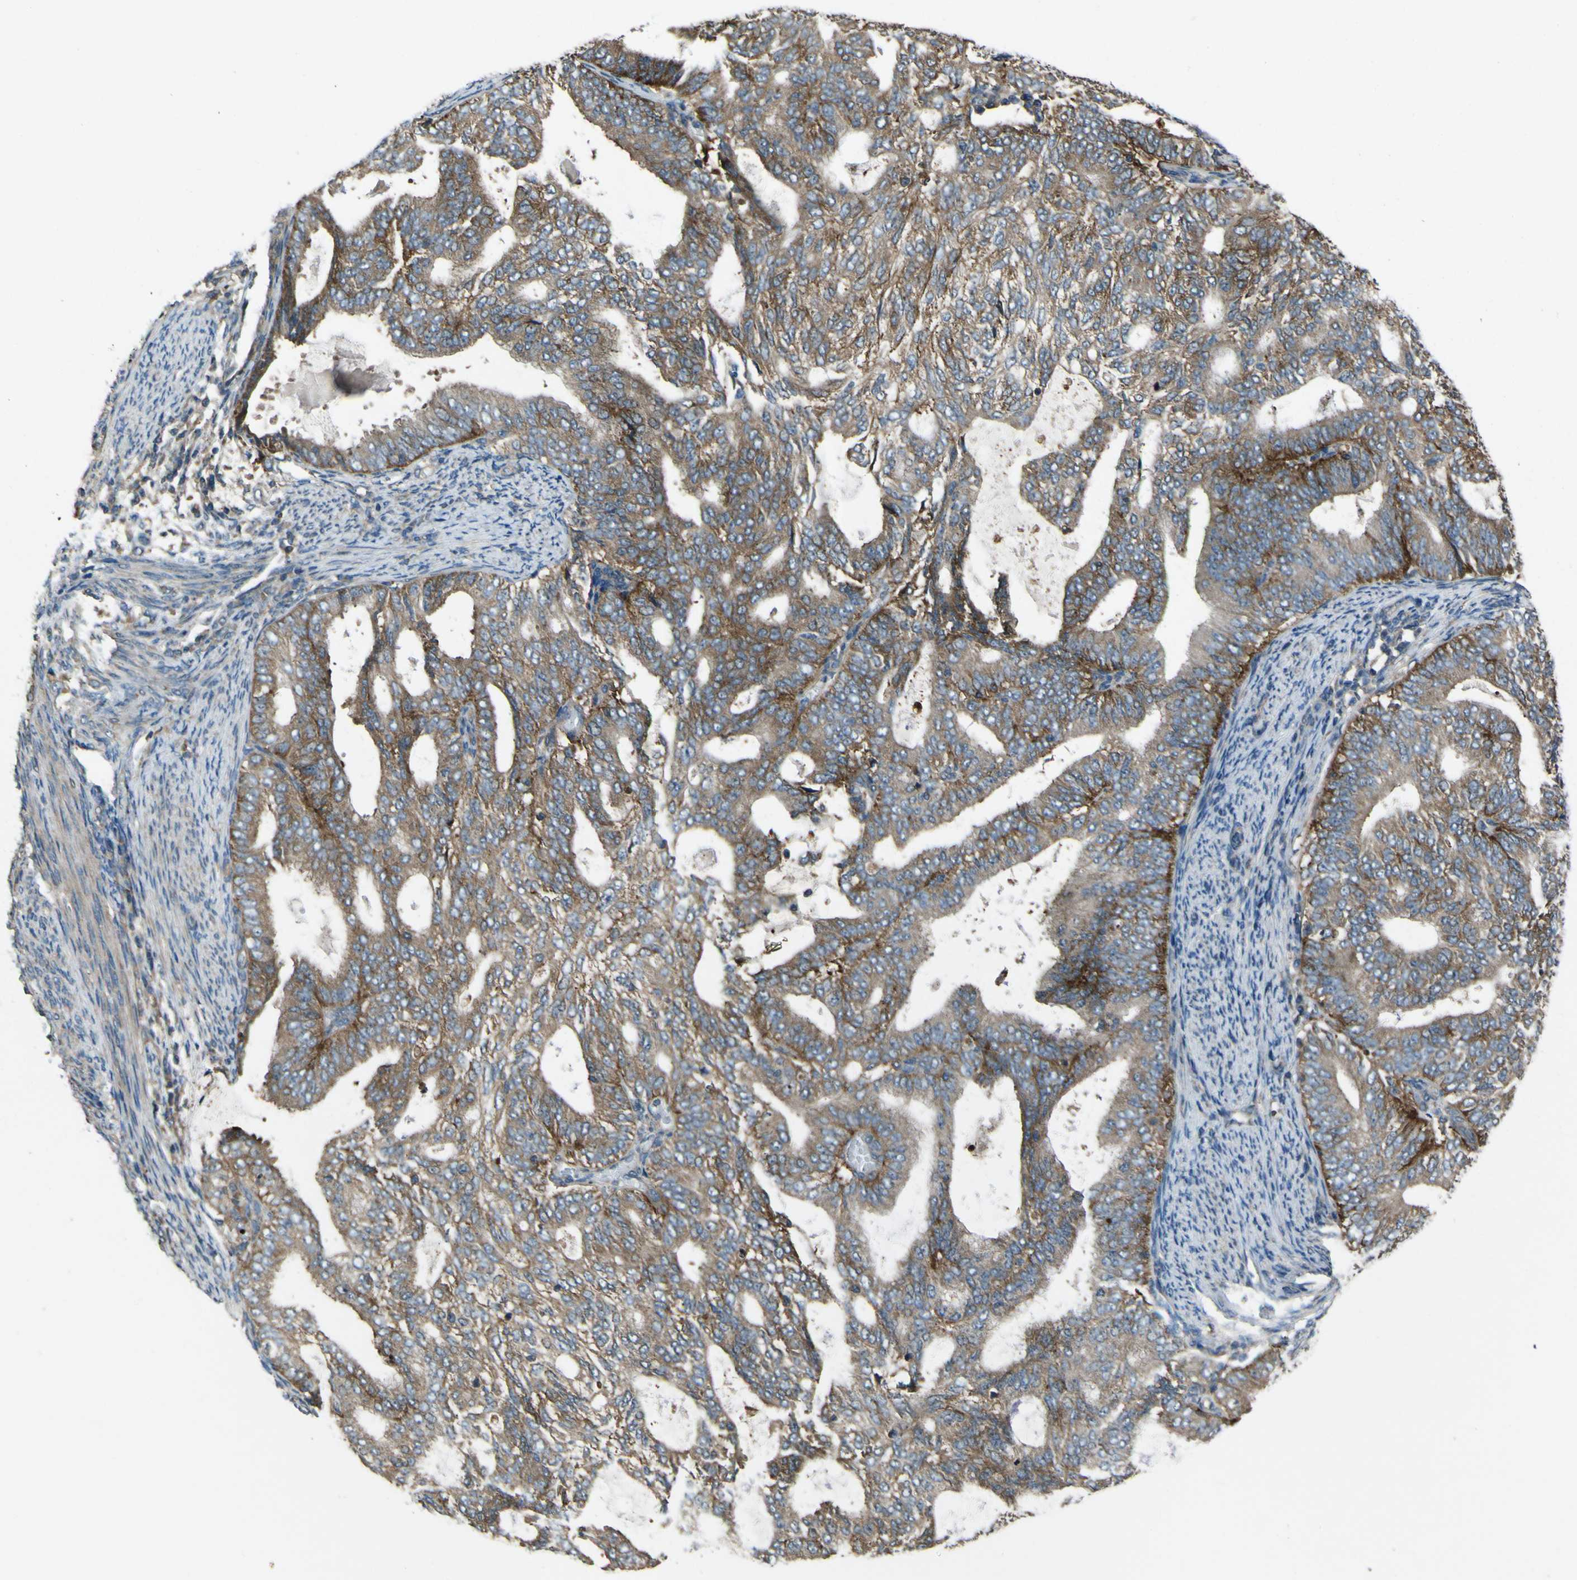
{"staining": {"intensity": "moderate", "quantity": ">75%", "location": "cytoplasmic/membranous"}, "tissue": "endometrial cancer", "cell_type": "Tumor cells", "image_type": "cancer", "snomed": [{"axis": "morphology", "description": "Adenocarcinoma, NOS"}, {"axis": "topography", "description": "Endometrium"}], "caption": "This is a photomicrograph of immunohistochemistry (IHC) staining of endometrial cancer (adenocarcinoma), which shows moderate staining in the cytoplasmic/membranous of tumor cells.", "gene": "NAALADL2", "patient": {"sex": "female", "age": 58}}